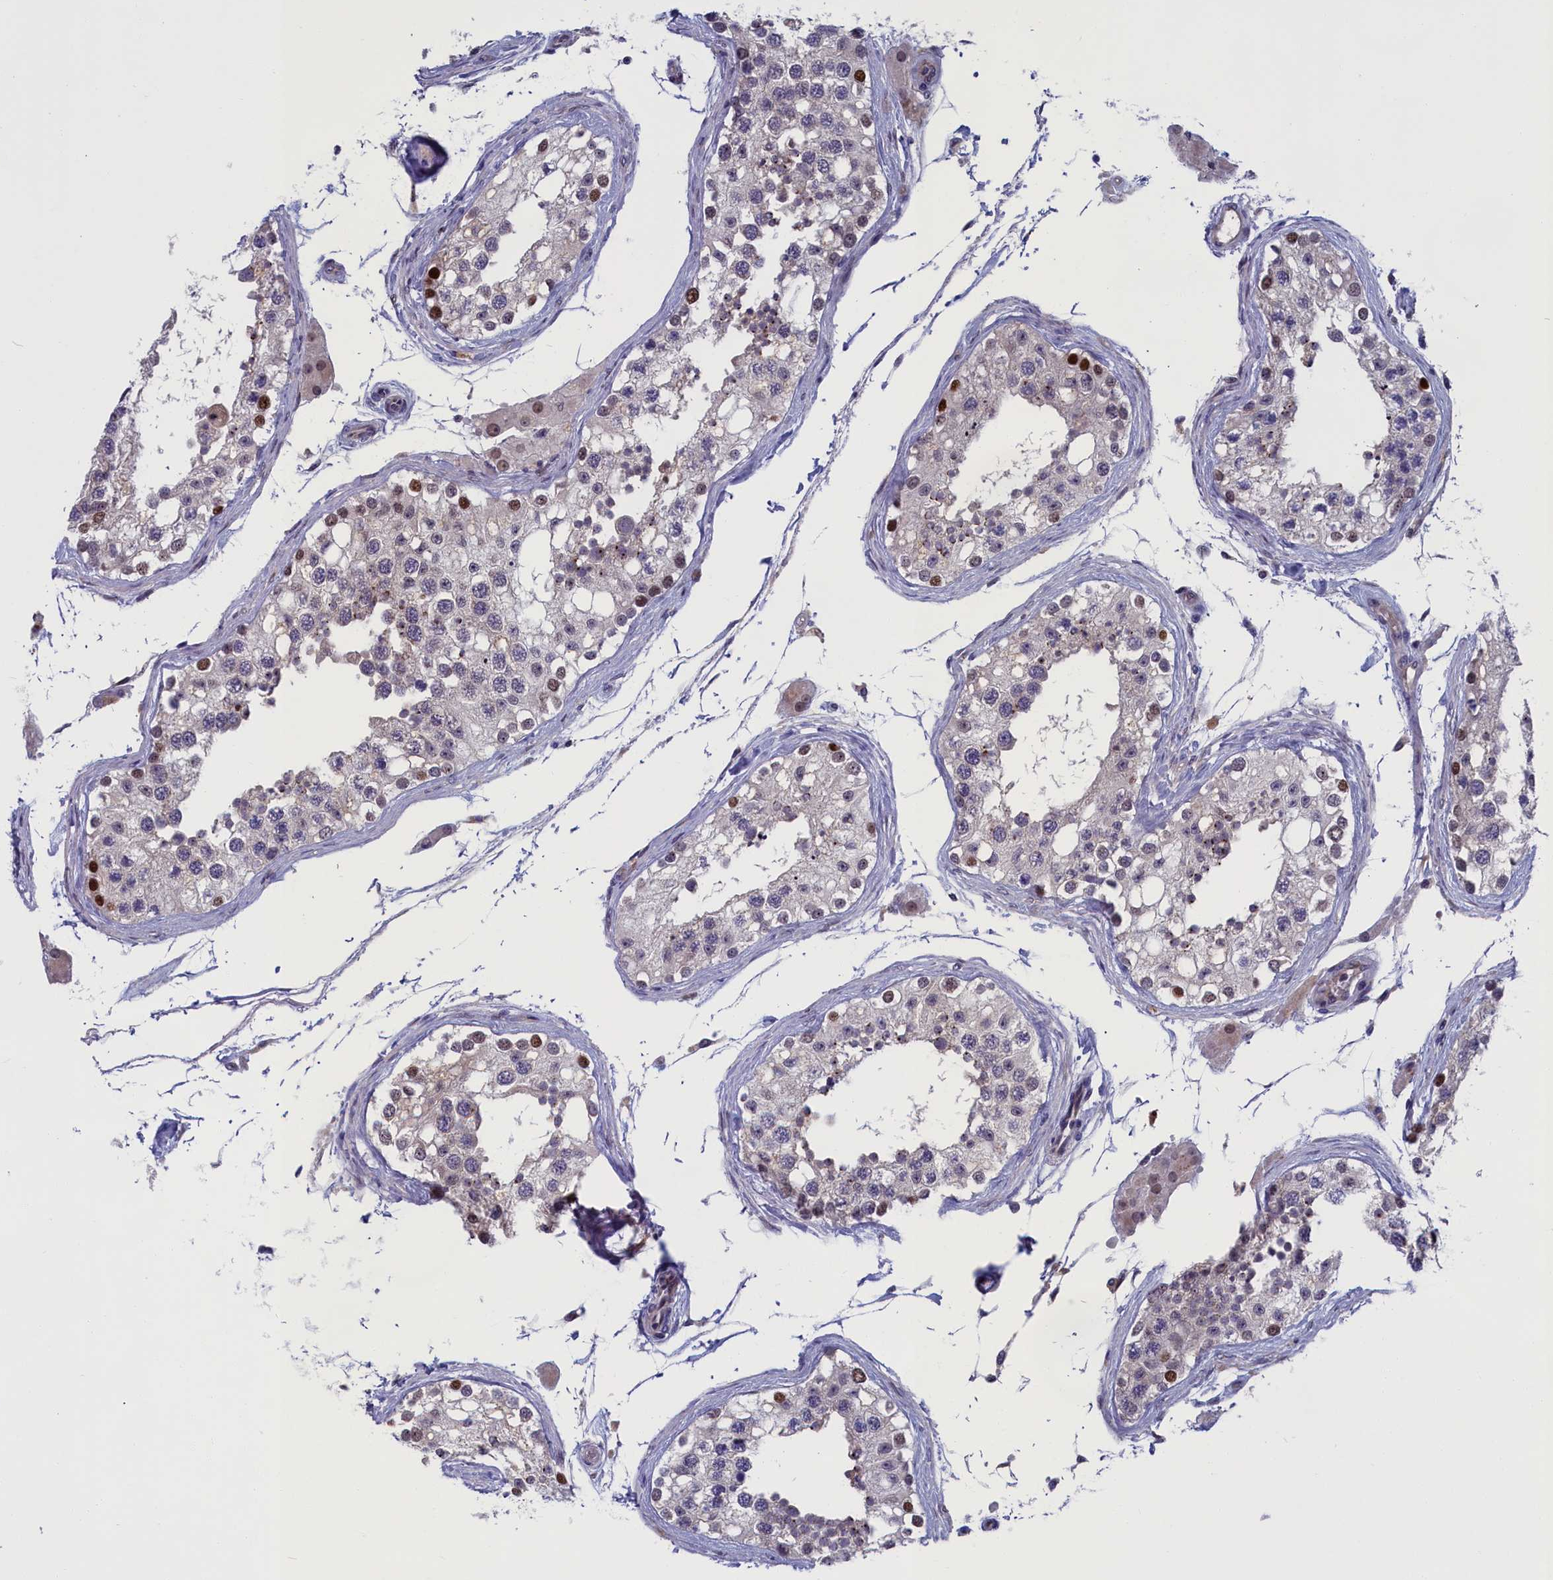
{"staining": {"intensity": "moderate", "quantity": "25%-75%", "location": "nuclear"}, "tissue": "testis", "cell_type": "Cells in seminiferous ducts", "image_type": "normal", "snomed": [{"axis": "morphology", "description": "Normal tissue, NOS"}, {"axis": "topography", "description": "Testis"}], "caption": "This is a histology image of immunohistochemistry staining of benign testis, which shows moderate positivity in the nuclear of cells in seminiferous ducts.", "gene": "LIG1", "patient": {"sex": "male", "age": 68}}